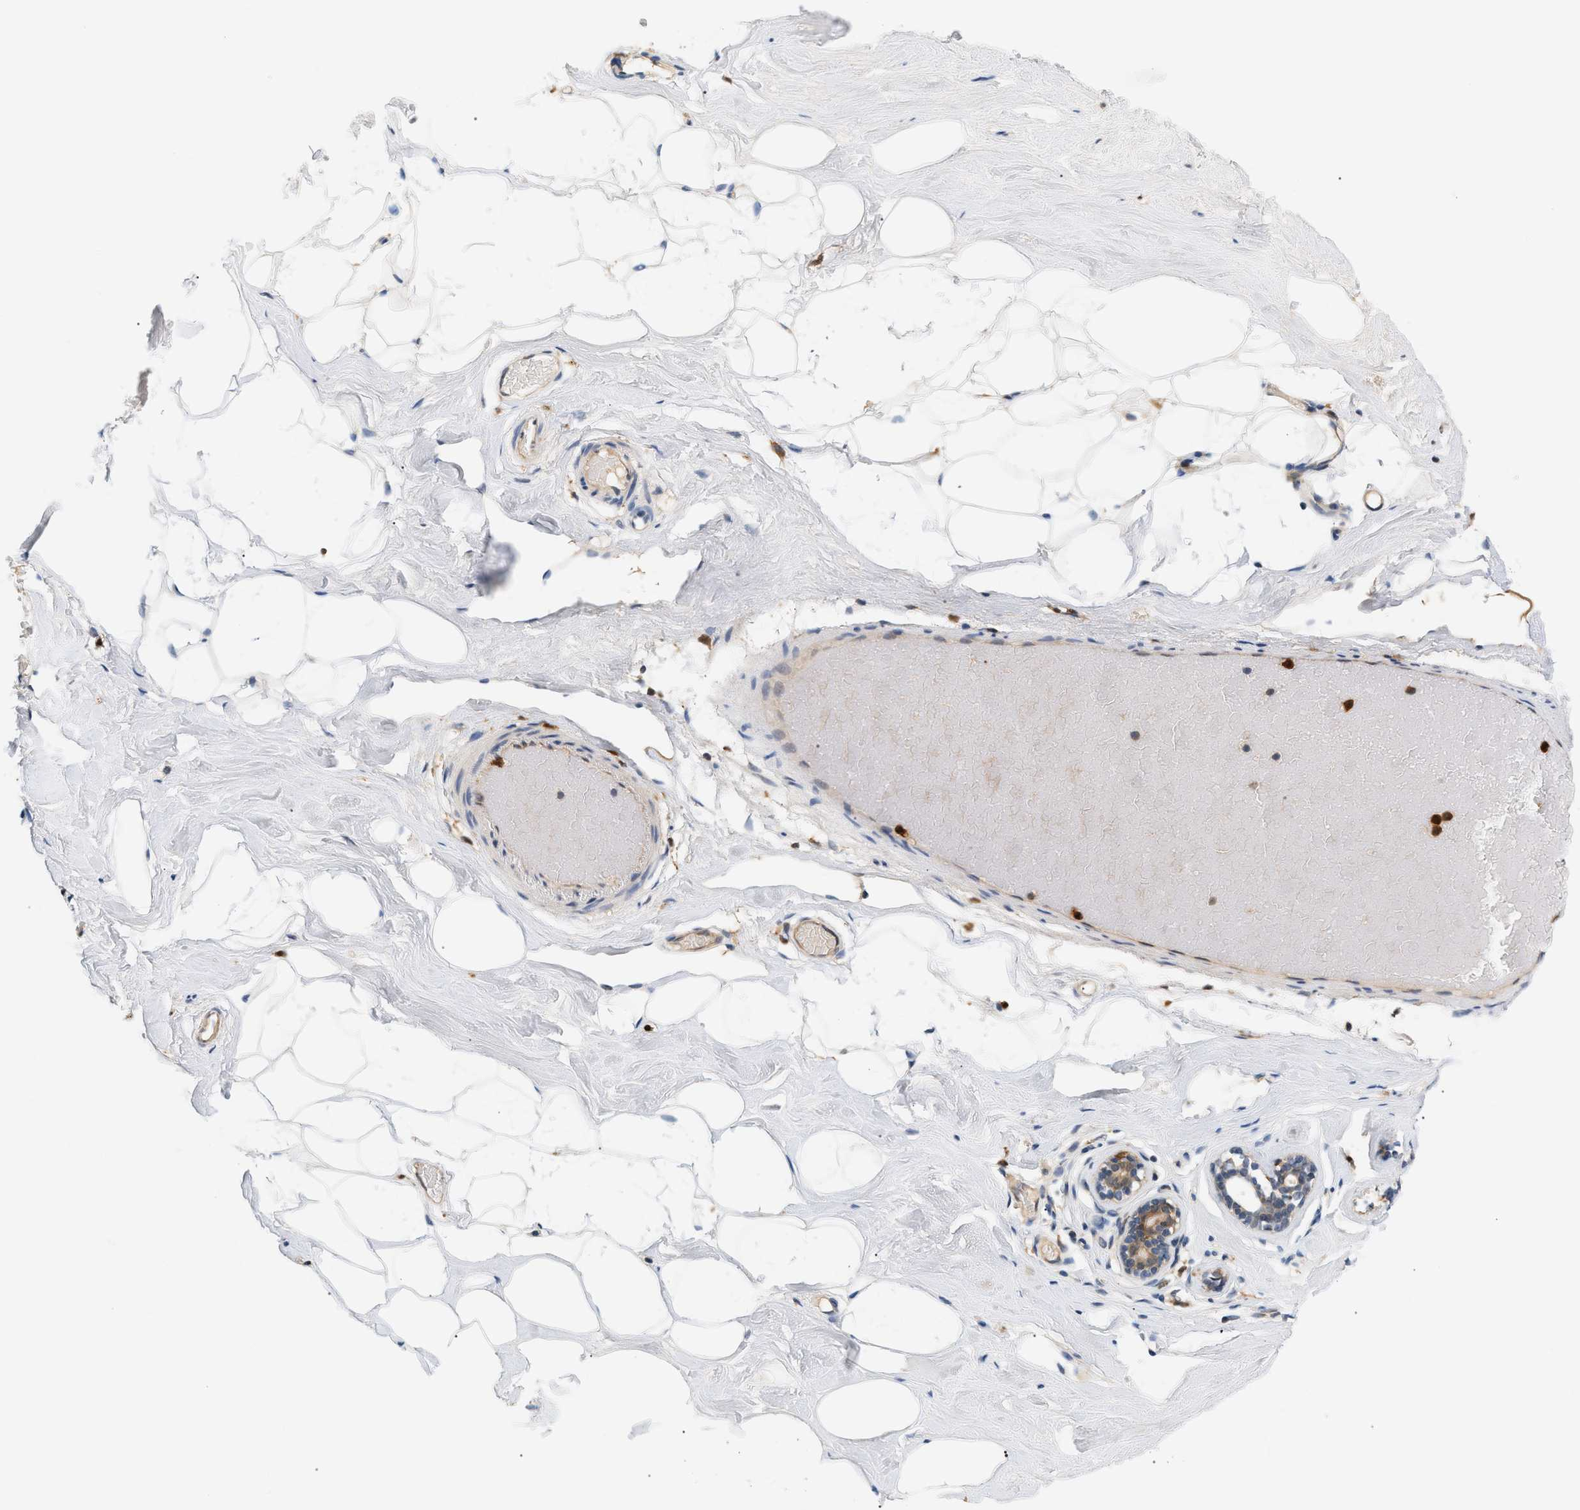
{"staining": {"intensity": "negative", "quantity": "none", "location": "none"}, "tissue": "breast", "cell_type": "Adipocytes", "image_type": "normal", "snomed": [{"axis": "morphology", "description": "Normal tissue, NOS"}, {"axis": "topography", "description": "Breast"}], "caption": "The immunohistochemistry image has no significant staining in adipocytes of breast. (DAB IHC, high magnification).", "gene": "PYCARD", "patient": {"sex": "female", "age": 75}}